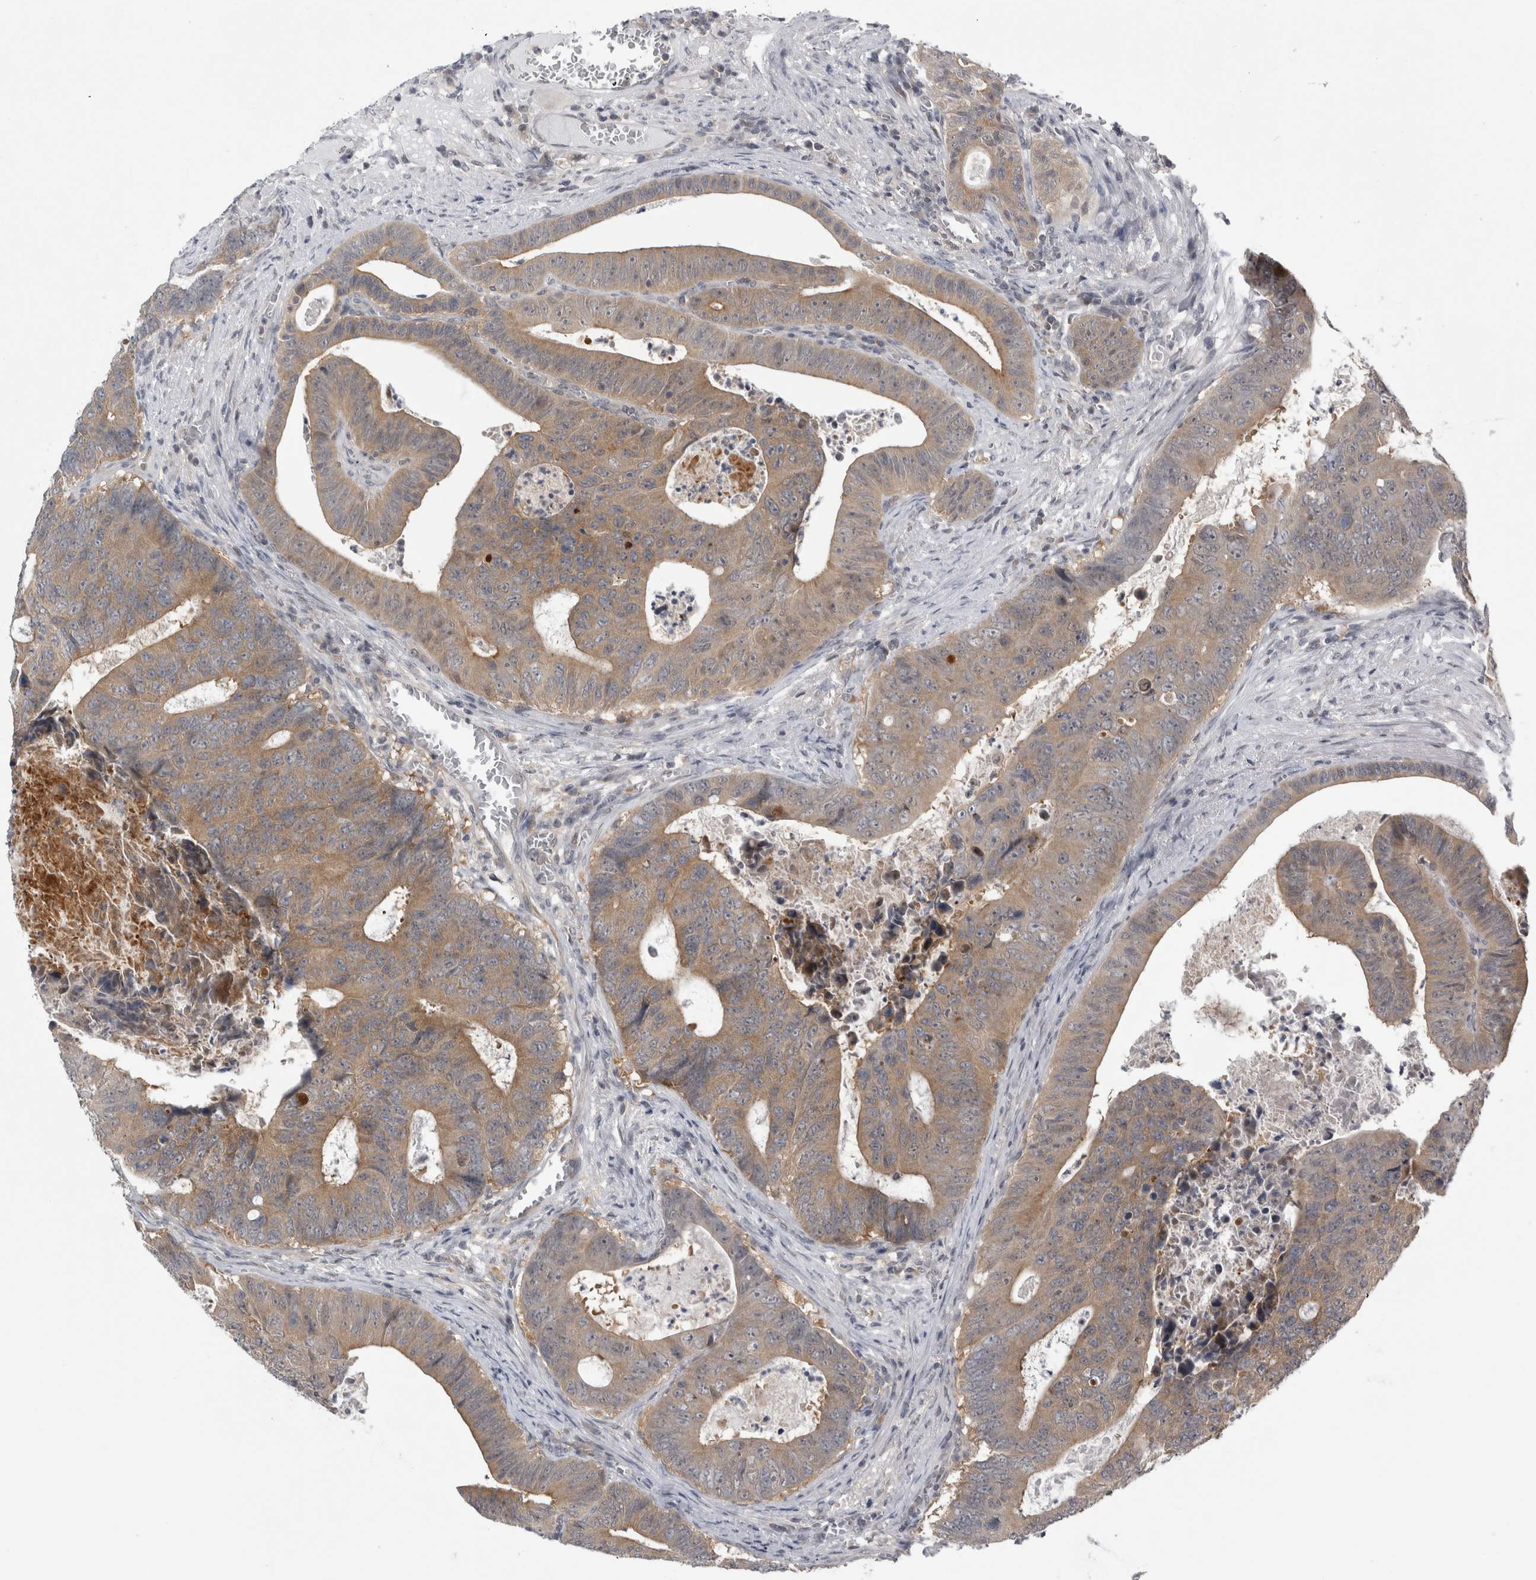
{"staining": {"intensity": "moderate", "quantity": ">75%", "location": "cytoplasmic/membranous"}, "tissue": "colorectal cancer", "cell_type": "Tumor cells", "image_type": "cancer", "snomed": [{"axis": "morphology", "description": "Adenocarcinoma, NOS"}, {"axis": "topography", "description": "Colon"}], "caption": "IHC staining of adenocarcinoma (colorectal), which demonstrates medium levels of moderate cytoplasmic/membranous staining in approximately >75% of tumor cells indicating moderate cytoplasmic/membranous protein positivity. The staining was performed using DAB (3,3'-diaminobenzidine) (brown) for protein detection and nuclei were counterstained in hematoxylin (blue).", "gene": "PSMB2", "patient": {"sex": "male", "age": 87}}